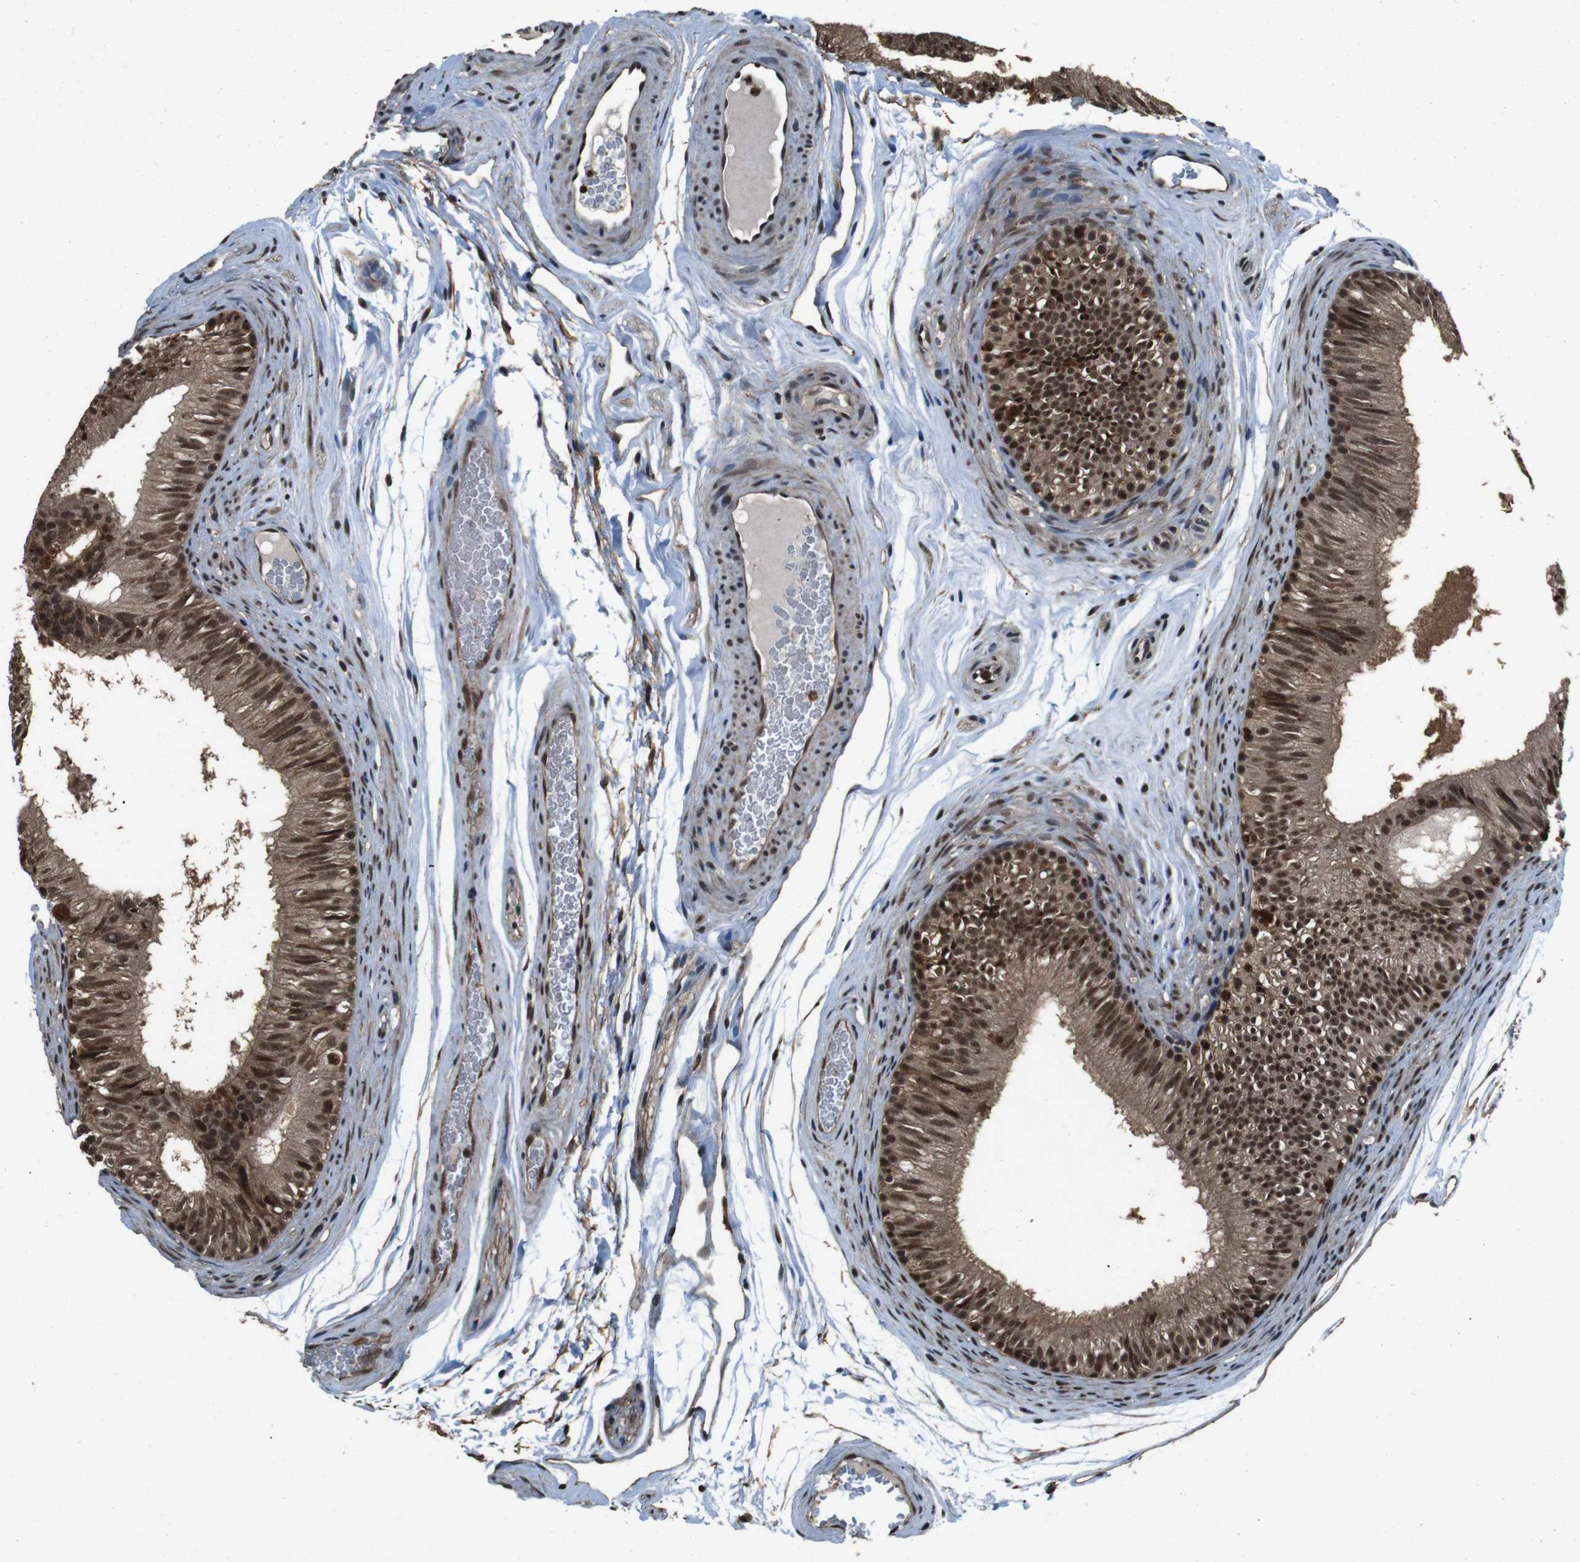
{"staining": {"intensity": "strong", "quantity": ">75%", "location": "cytoplasmic/membranous,nuclear"}, "tissue": "epididymis", "cell_type": "Glandular cells", "image_type": "normal", "snomed": [{"axis": "morphology", "description": "Normal tissue, NOS"}, {"axis": "topography", "description": "Epididymis"}], "caption": "Brown immunohistochemical staining in unremarkable epididymis demonstrates strong cytoplasmic/membranous,nuclear staining in about >75% of glandular cells. (Brightfield microscopy of DAB IHC at high magnification).", "gene": "NR4A2", "patient": {"sex": "male", "age": 36}}